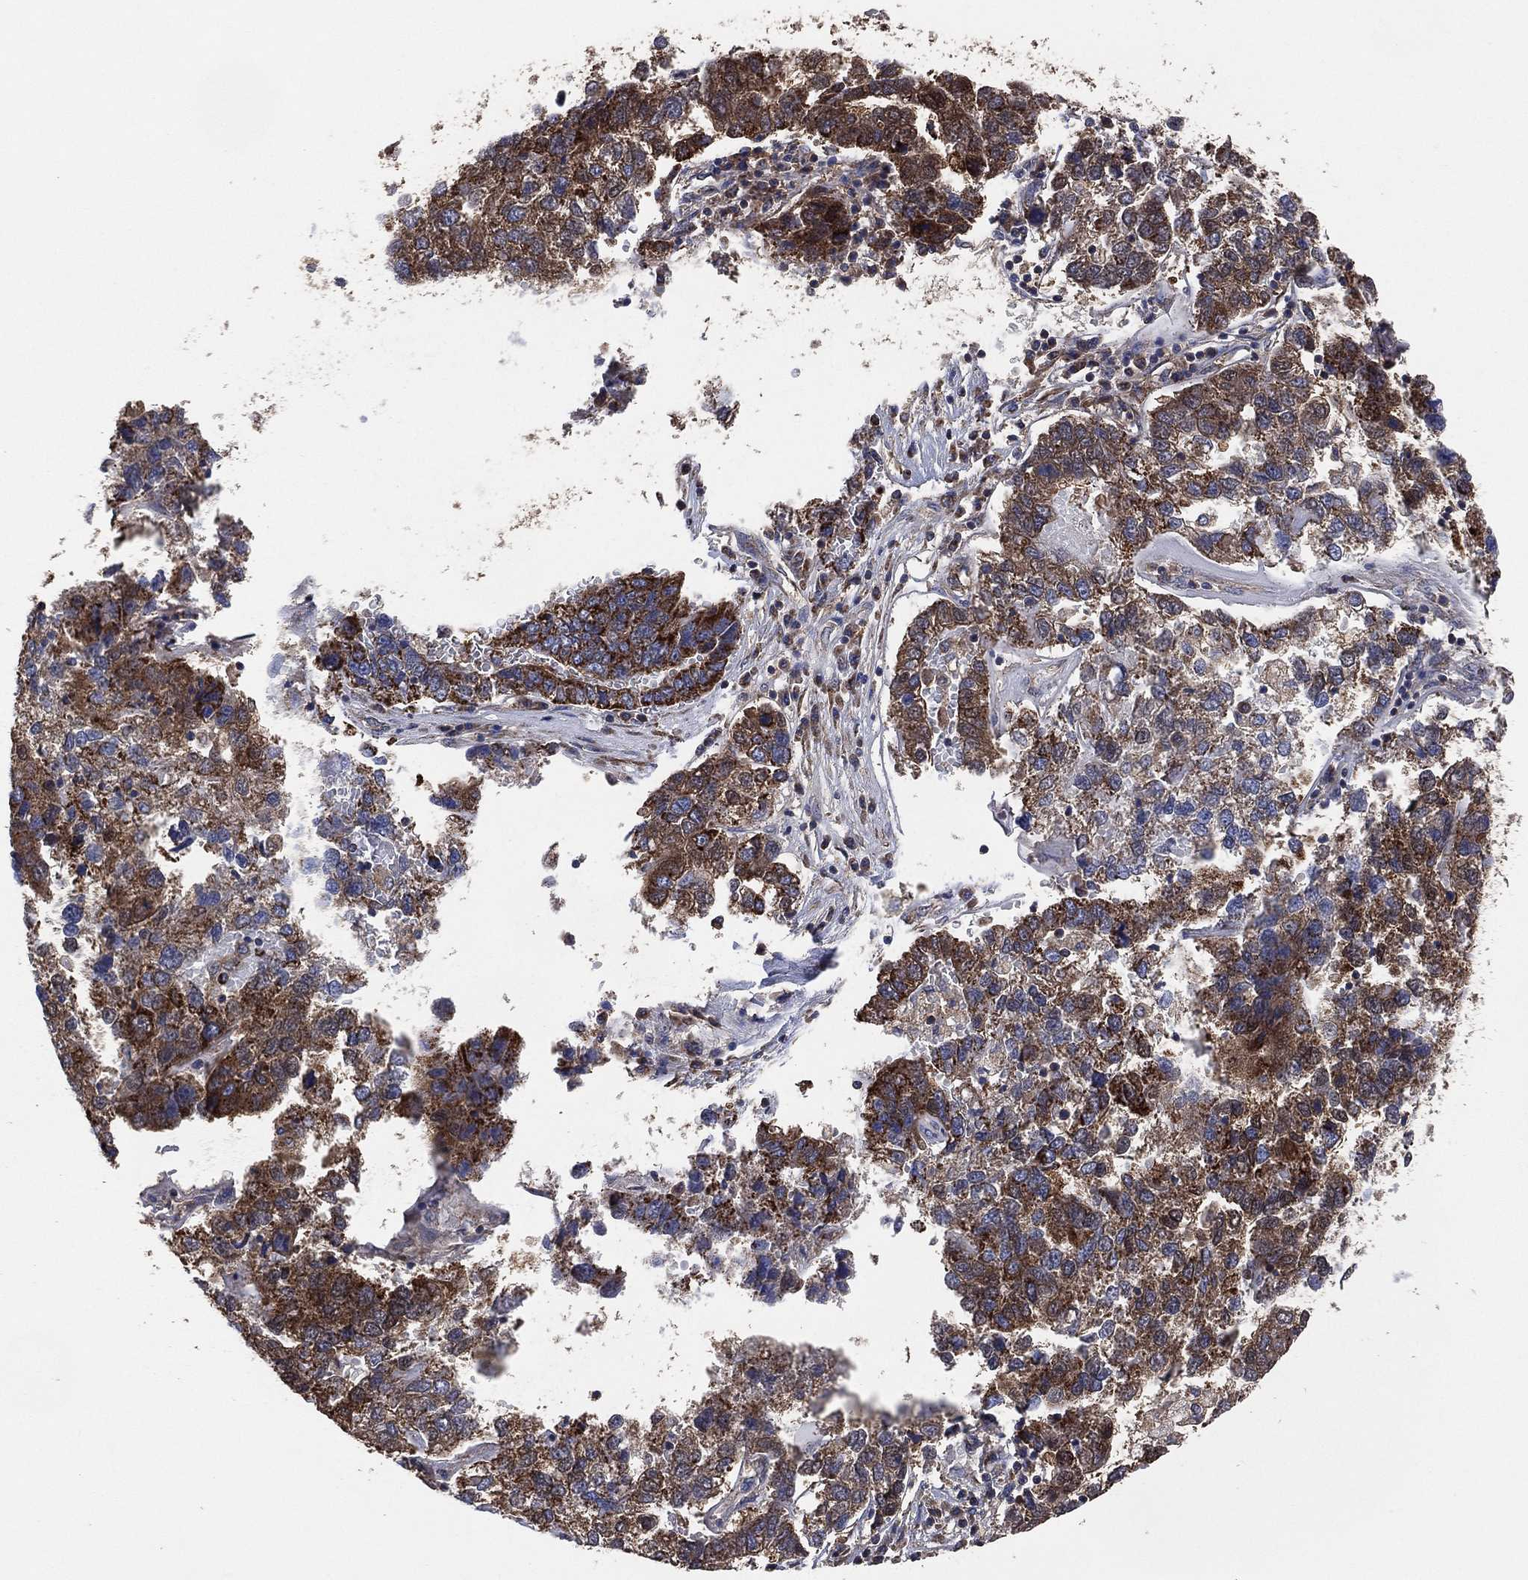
{"staining": {"intensity": "strong", "quantity": "25%-75%", "location": "cytoplasmic/membranous"}, "tissue": "pancreatic cancer", "cell_type": "Tumor cells", "image_type": "cancer", "snomed": [{"axis": "morphology", "description": "Adenocarcinoma, NOS"}, {"axis": "topography", "description": "Pancreas"}], "caption": "This is an image of IHC staining of pancreatic cancer, which shows strong staining in the cytoplasmic/membranous of tumor cells.", "gene": "LIMD1", "patient": {"sex": "female", "age": 61}}